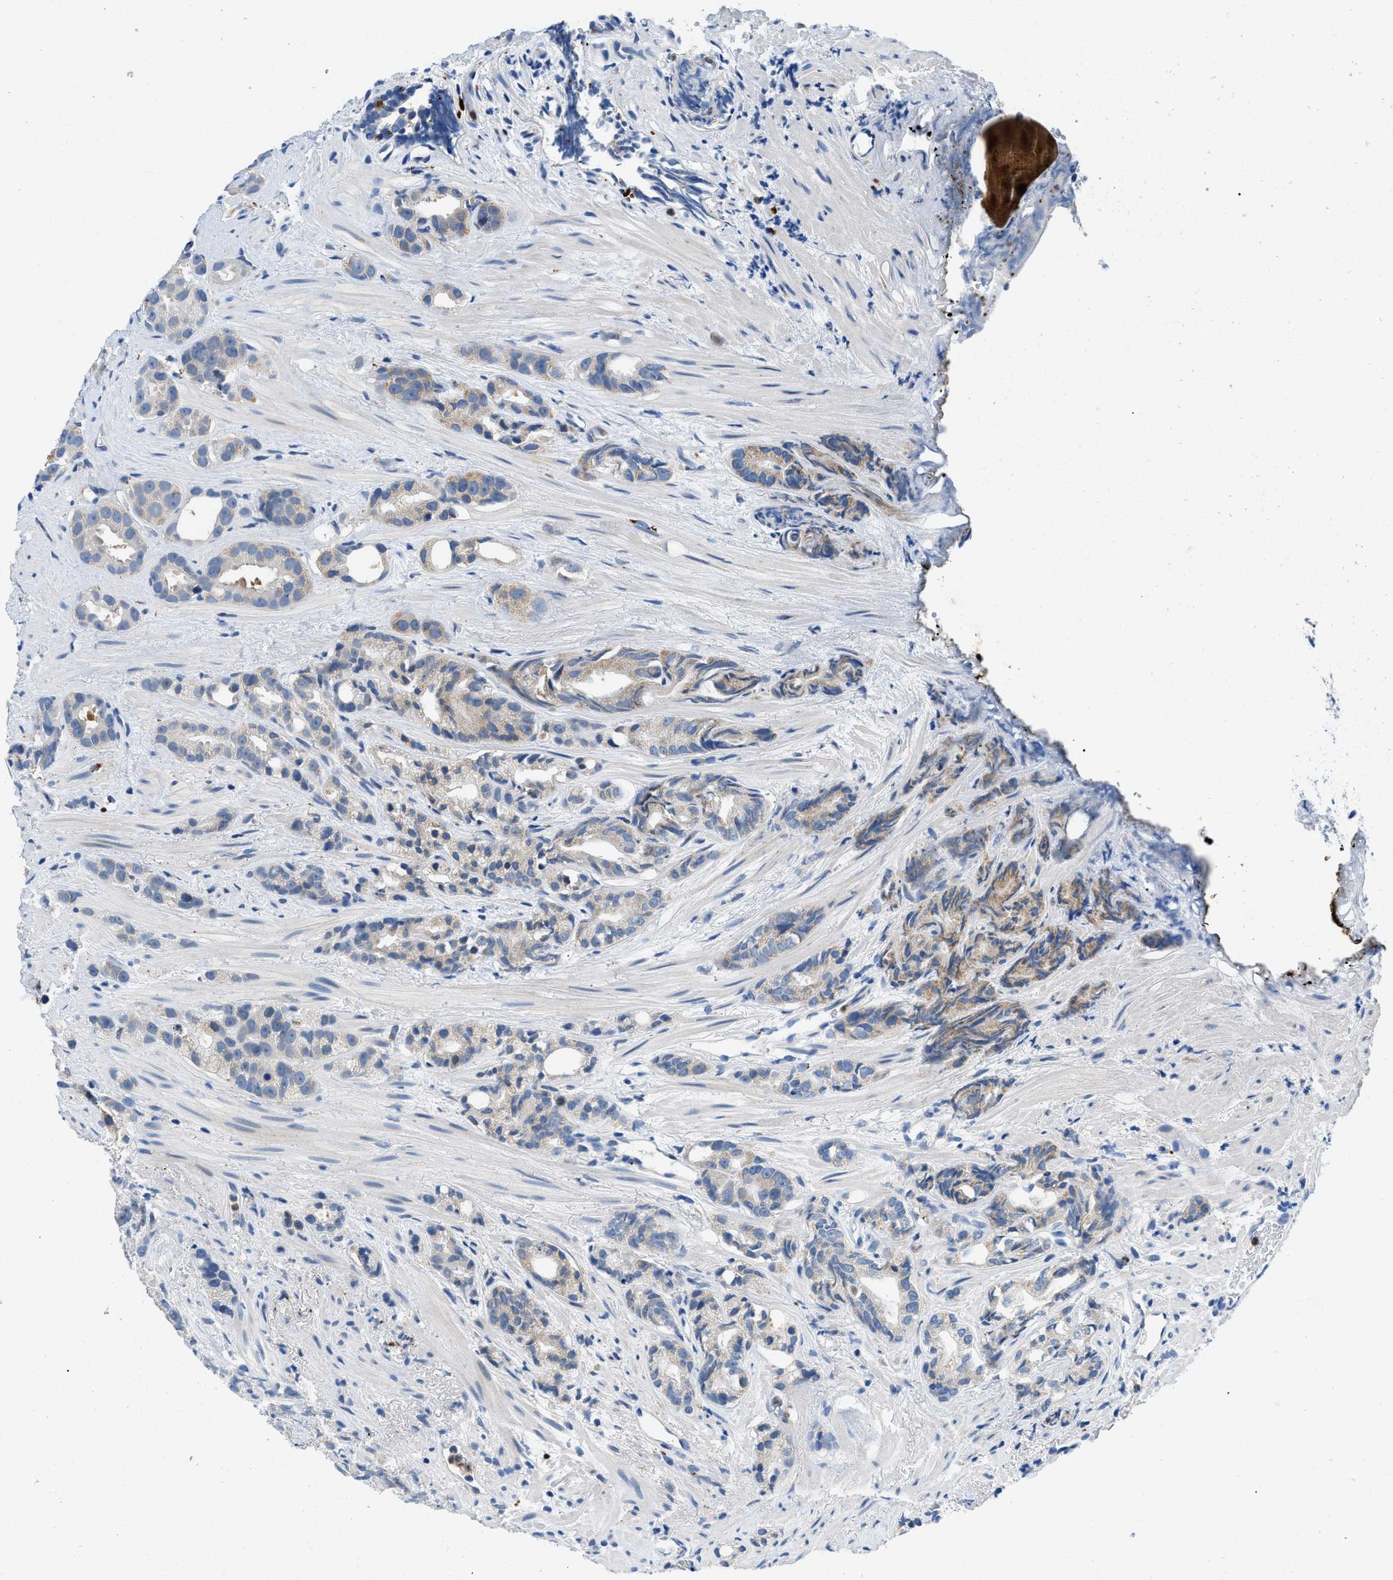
{"staining": {"intensity": "weak", "quantity": "<25%", "location": "cytoplasmic/membranous"}, "tissue": "prostate cancer", "cell_type": "Tumor cells", "image_type": "cancer", "snomed": [{"axis": "morphology", "description": "Adenocarcinoma, Low grade"}, {"axis": "topography", "description": "Prostate"}], "caption": "An image of prostate cancer (low-grade adenocarcinoma) stained for a protein reveals no brown staining in tumor cells.", "gene": "ADGRE3", "patient": {"sex": "male", "age": 89}}